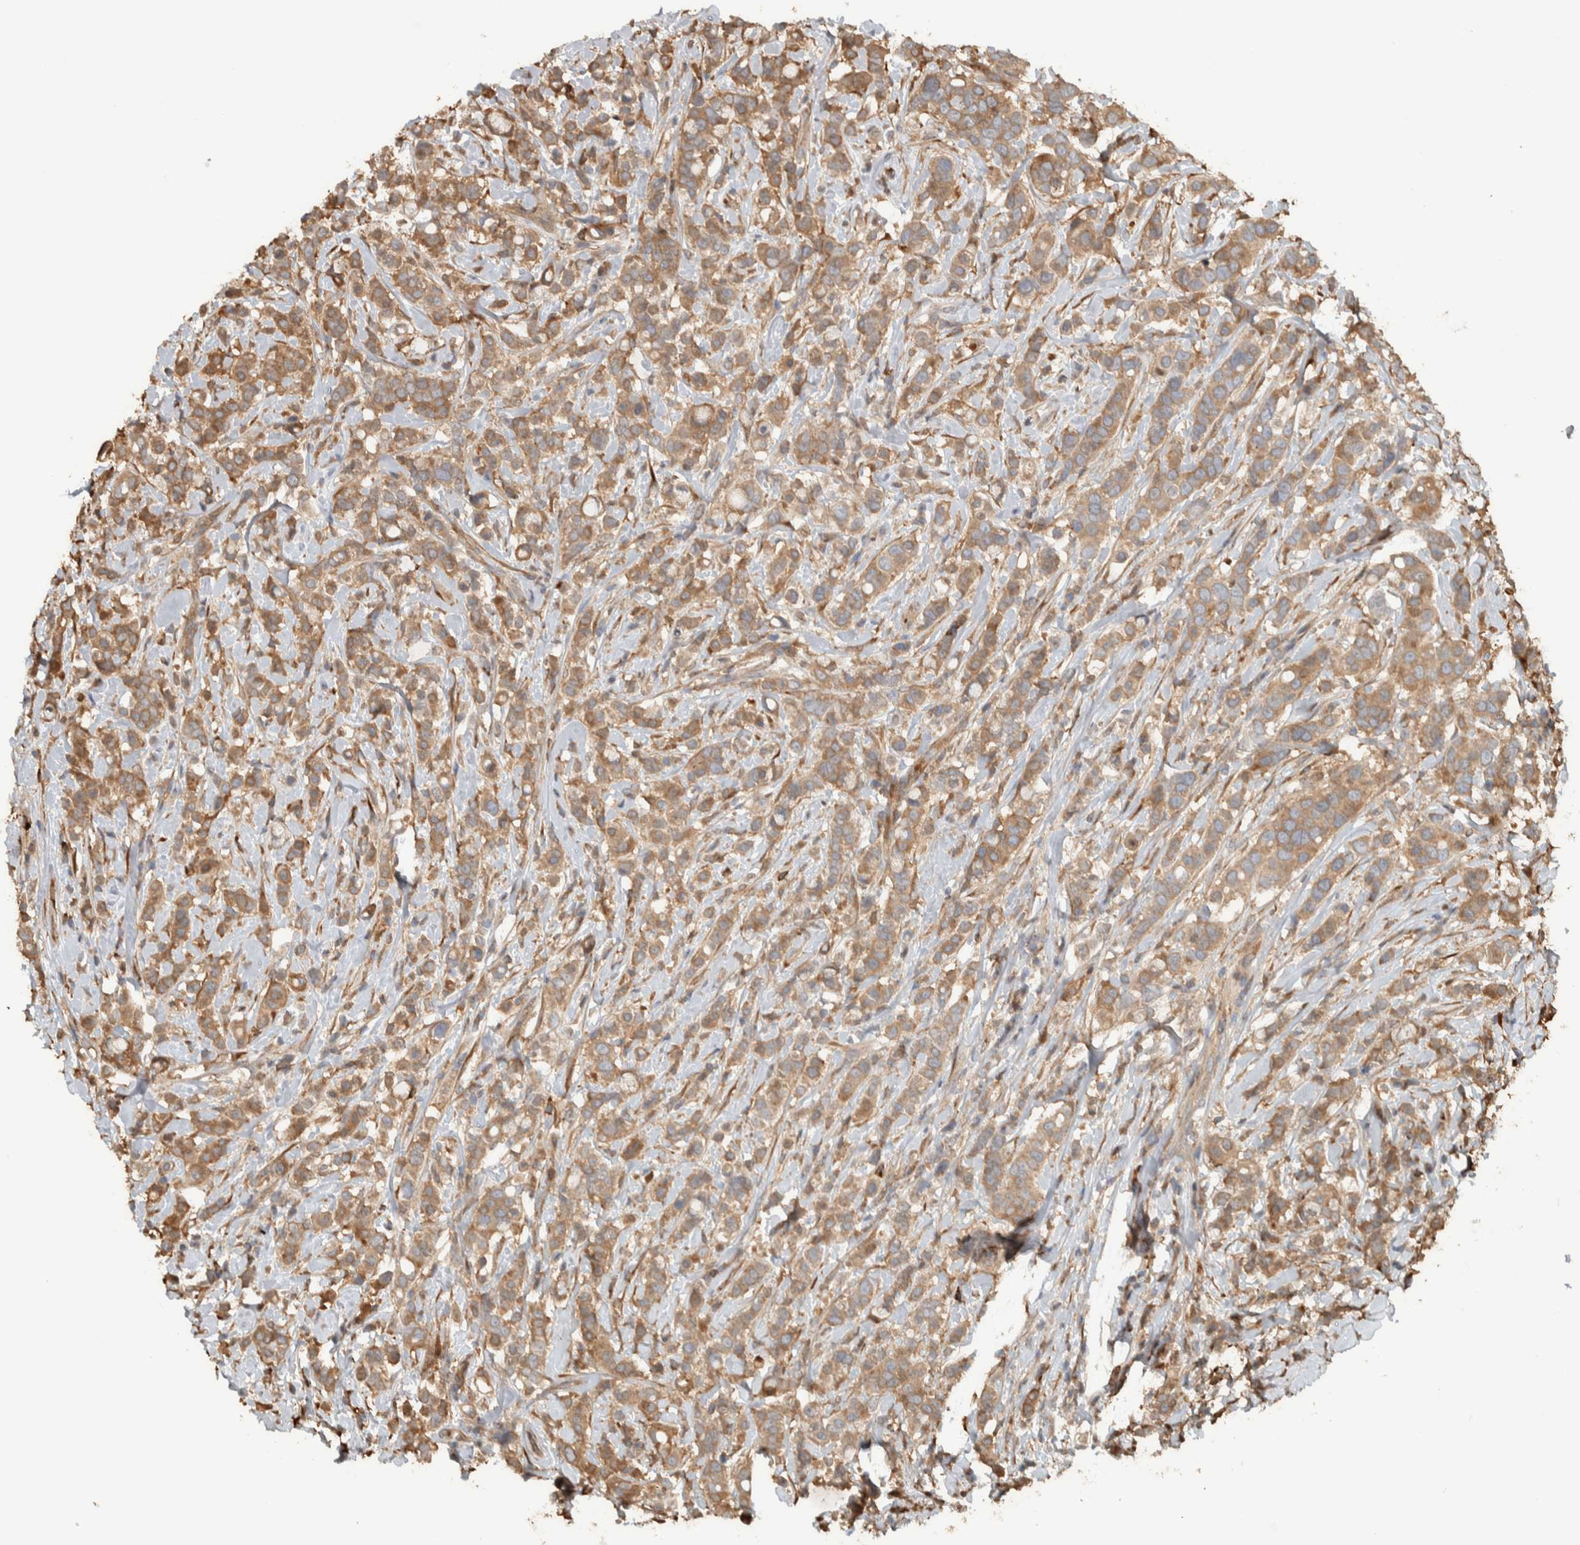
{"staining": {"intensity": "moderate", "quantity": ">75%", "location": "cytoplasmic/membranous"}, "tissue": "breast cancer", "cell_type": "Tumor cells", "image_type": "cancer", "snomed": [{"axis": "morphology", "description": "Duct carcinoma"}, {"axis": "topography", "description": "Breast"}], "caption": "Immunohistochemistry (DAB) staining of breast cancer displays moderate cytoplasmic/membranous protein staining in approximately >75% of tumor cells. (DAB IHC, brown staining for protein, blue staining for nuclei).", "gene": "CNTROB", "patient": {"sex": "female", "age": 27}}